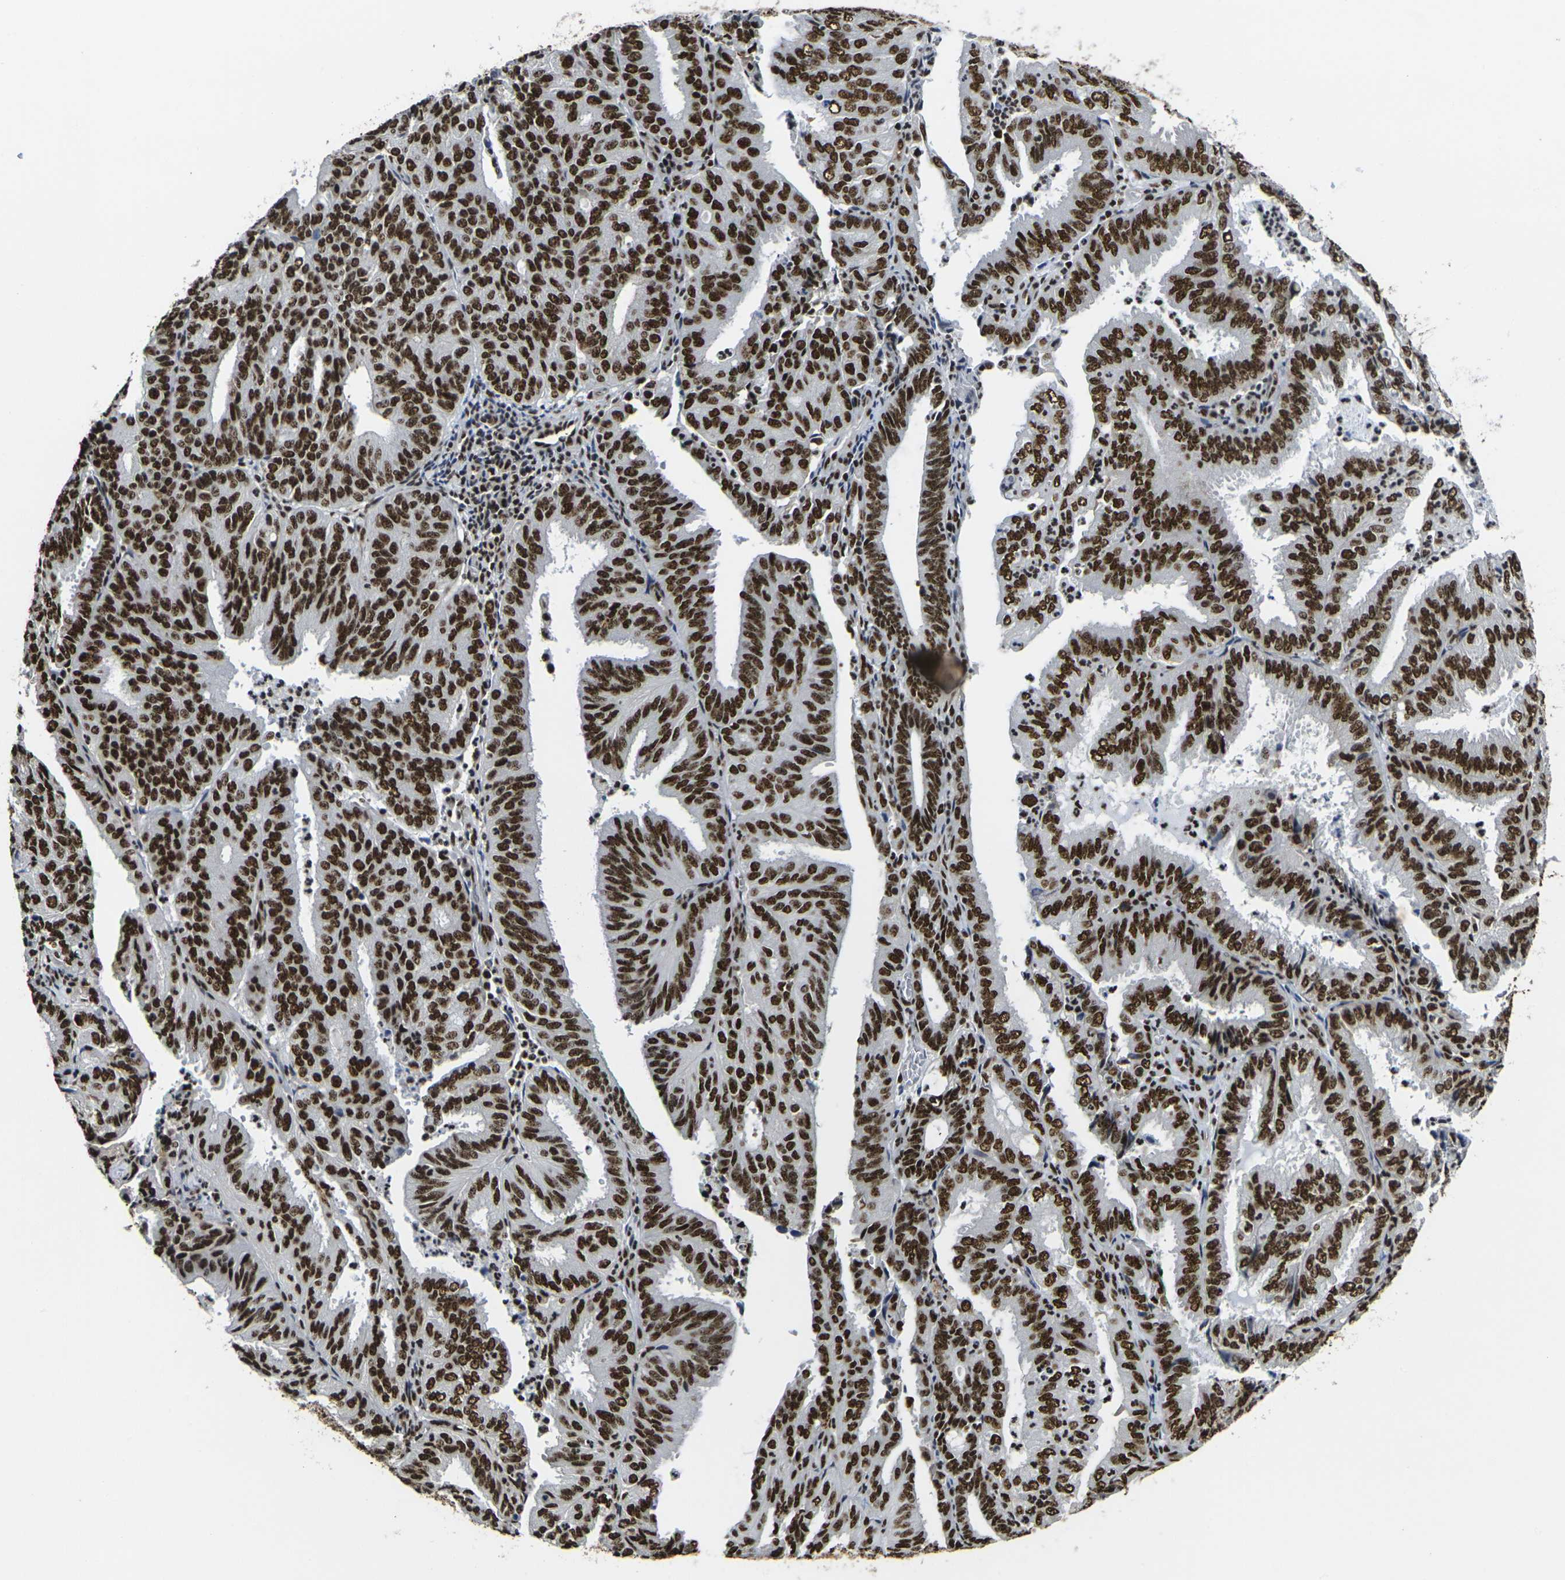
{"staining": {"intensity": "strong", "quantity": ">75%", "location": "nuclear"}, "tissue": "endometrial cancer", "cell_type": "Tumor cells", "image_type": "cancer", "snomed": [{"axis": "morphology", "description": "Adenocarcinoma, NOS"}, {"axis": "topography", "description": "Uterus"}], "caption": "Human endometrial cancer stained with a brown dye displays strong nuclear positive expression in approximately >75% of tumor cells.", "gene": "SMARCC1", "patient": {"sex": "female", "age": 60}}